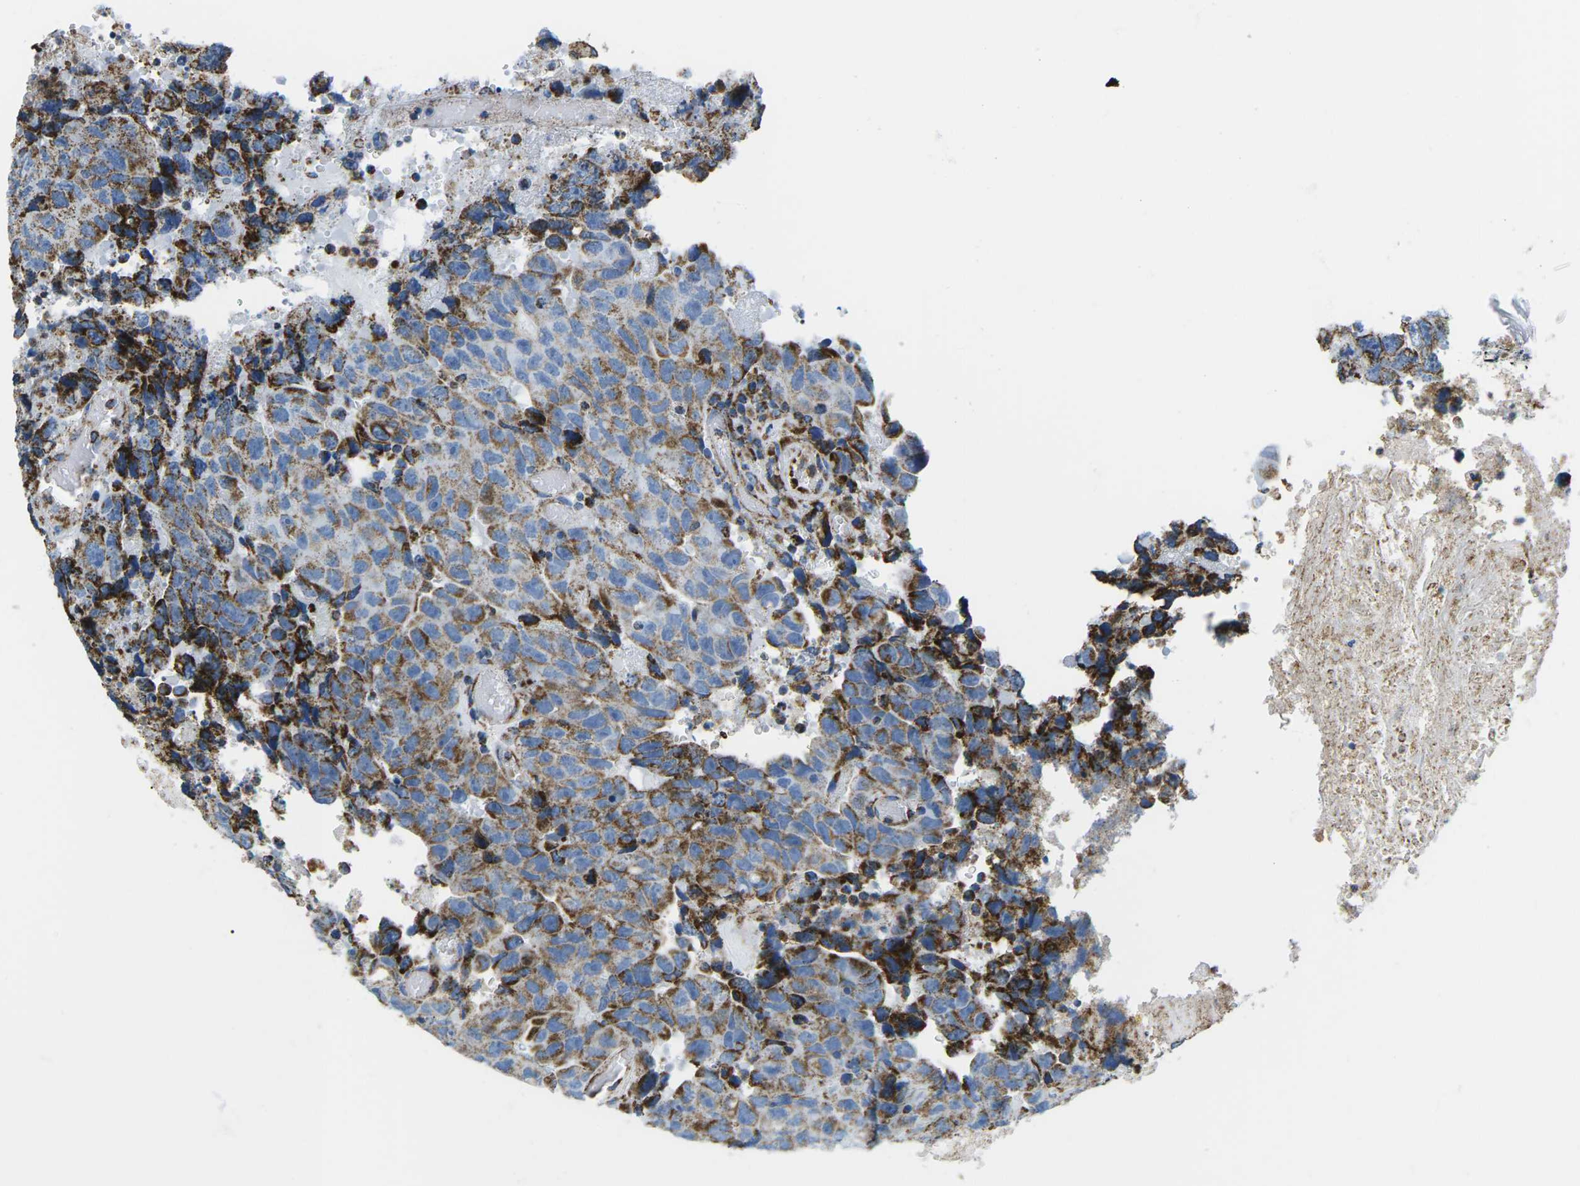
{"staining": {"intensity": "moderate", "quantity": ">75%", "location": "cytoplasmic/membranous"}, "tissue": "testis cancer", "cell_type": "Tumor cells", "image_type": "cancer", "snomed": [{"axis": "morphology", "description": "Necrosis, NOS"}, {"axis": "morphology", "description": "Carcinoma, Embryonal, NOS"}, {"axis": "topography", "description": "Testis"}], "caption": "This photomicrograph shows IHC staining of testis cancer, with medium moderate cytoplasmic/membranous staining in about >75% of tumor cells.", "gene": "COX6C", "patient": {"sex": "male", "age": 19}}